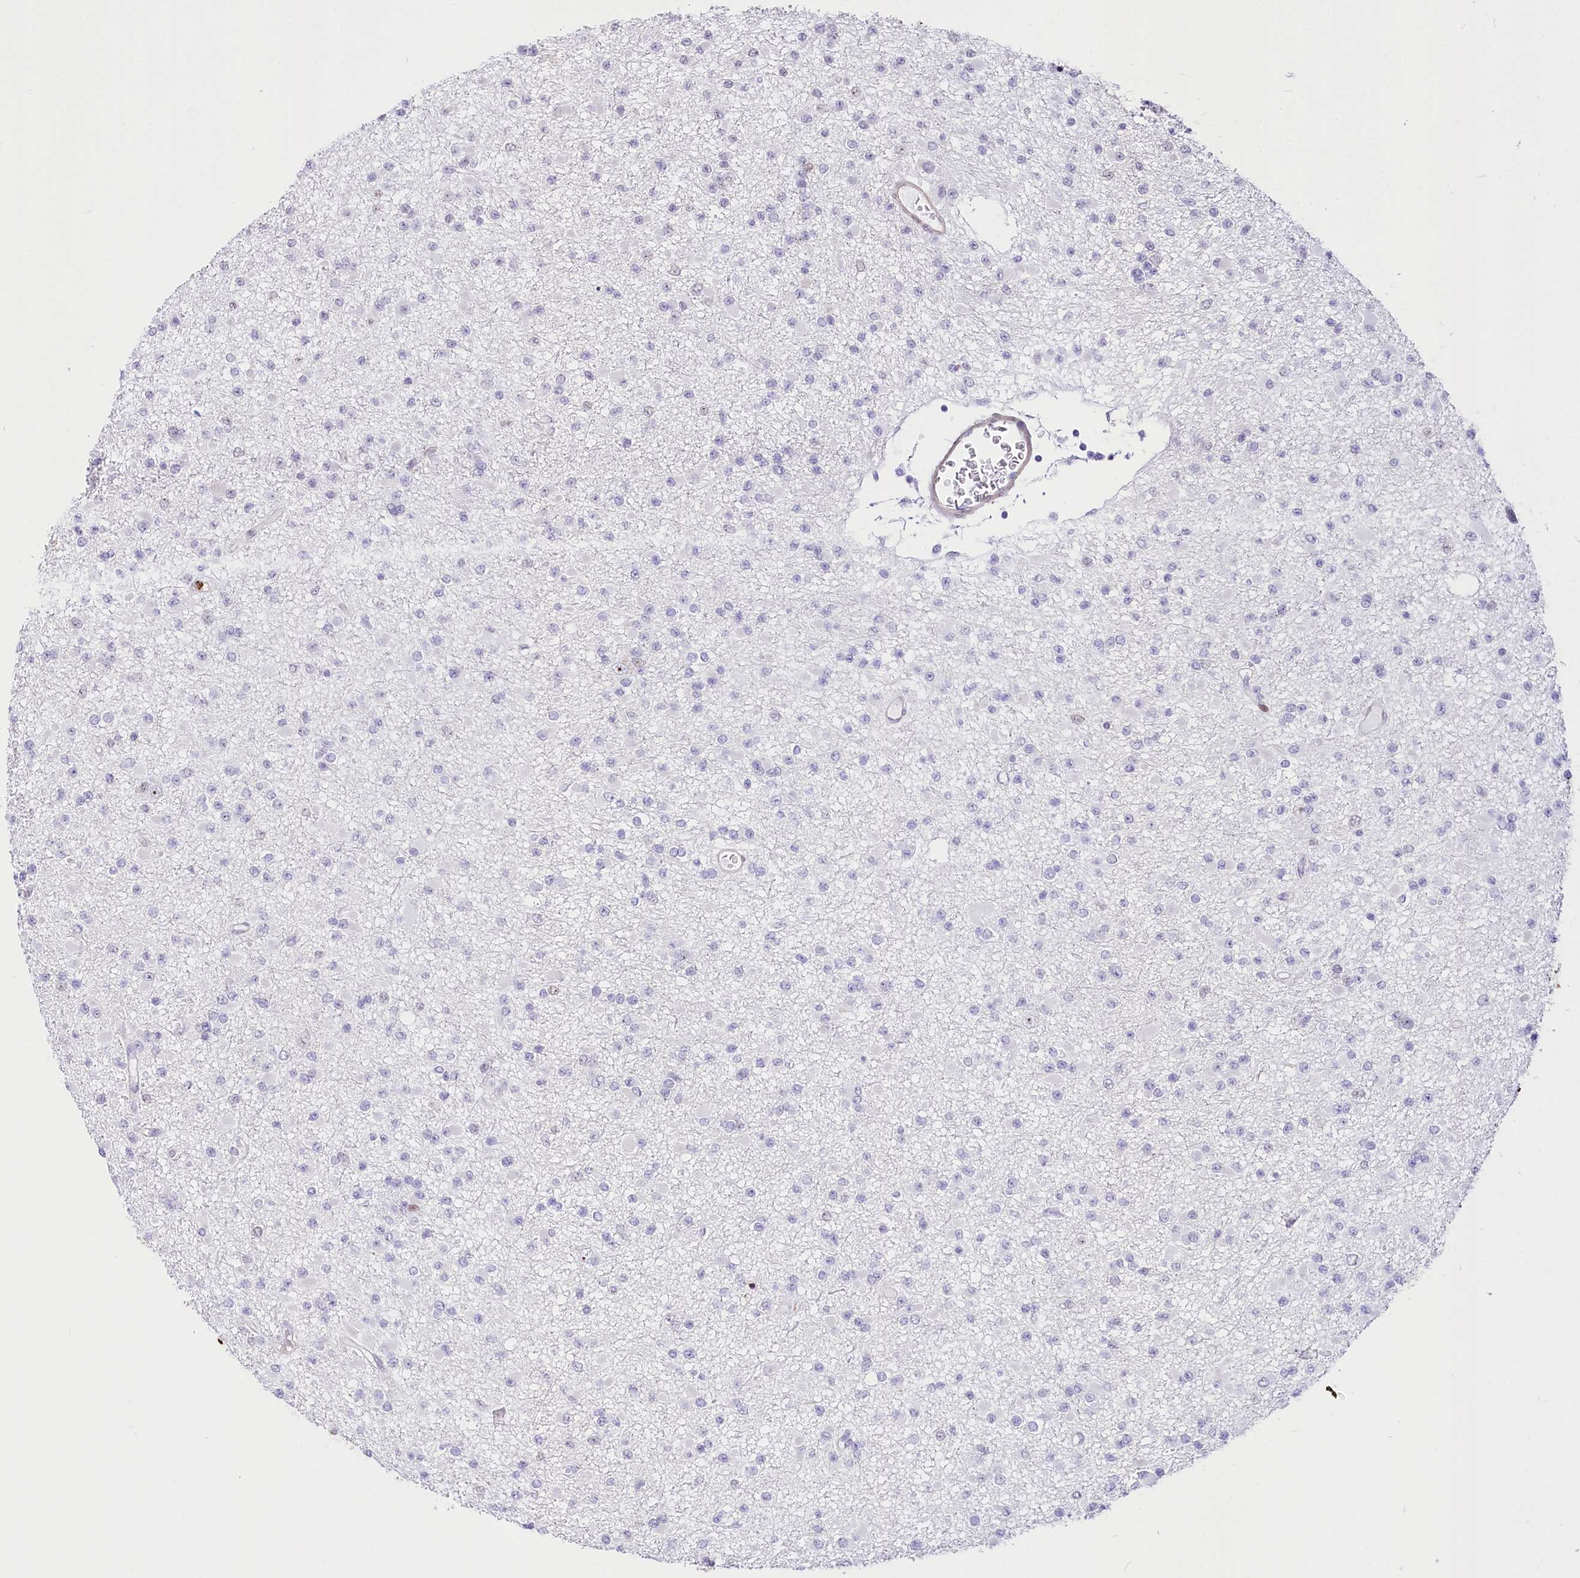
{"staining": {"intensity": "negative", "quantity": "none", "location": "none"}, "tissue": "glioma", "cell_type": "Tumor cells", "image_type": "cancer", "snomed": [{"axis": "morphology", "description": "Glioma, malignant, Low grade"}, {"axis": "topography", "description": "Brain"}], "caption": "The immunohistochemistry photomicrograph has no significant positivity in tumor cells of malignant low-grade glioma tissue. The staining is performed using DAB (3,3'-diaminobenzidine) brown chromogen with nuclei counter-stained in using hematoxylin.", "gene": "PTMS", "patient": {"sex": "female", "age": 22}}